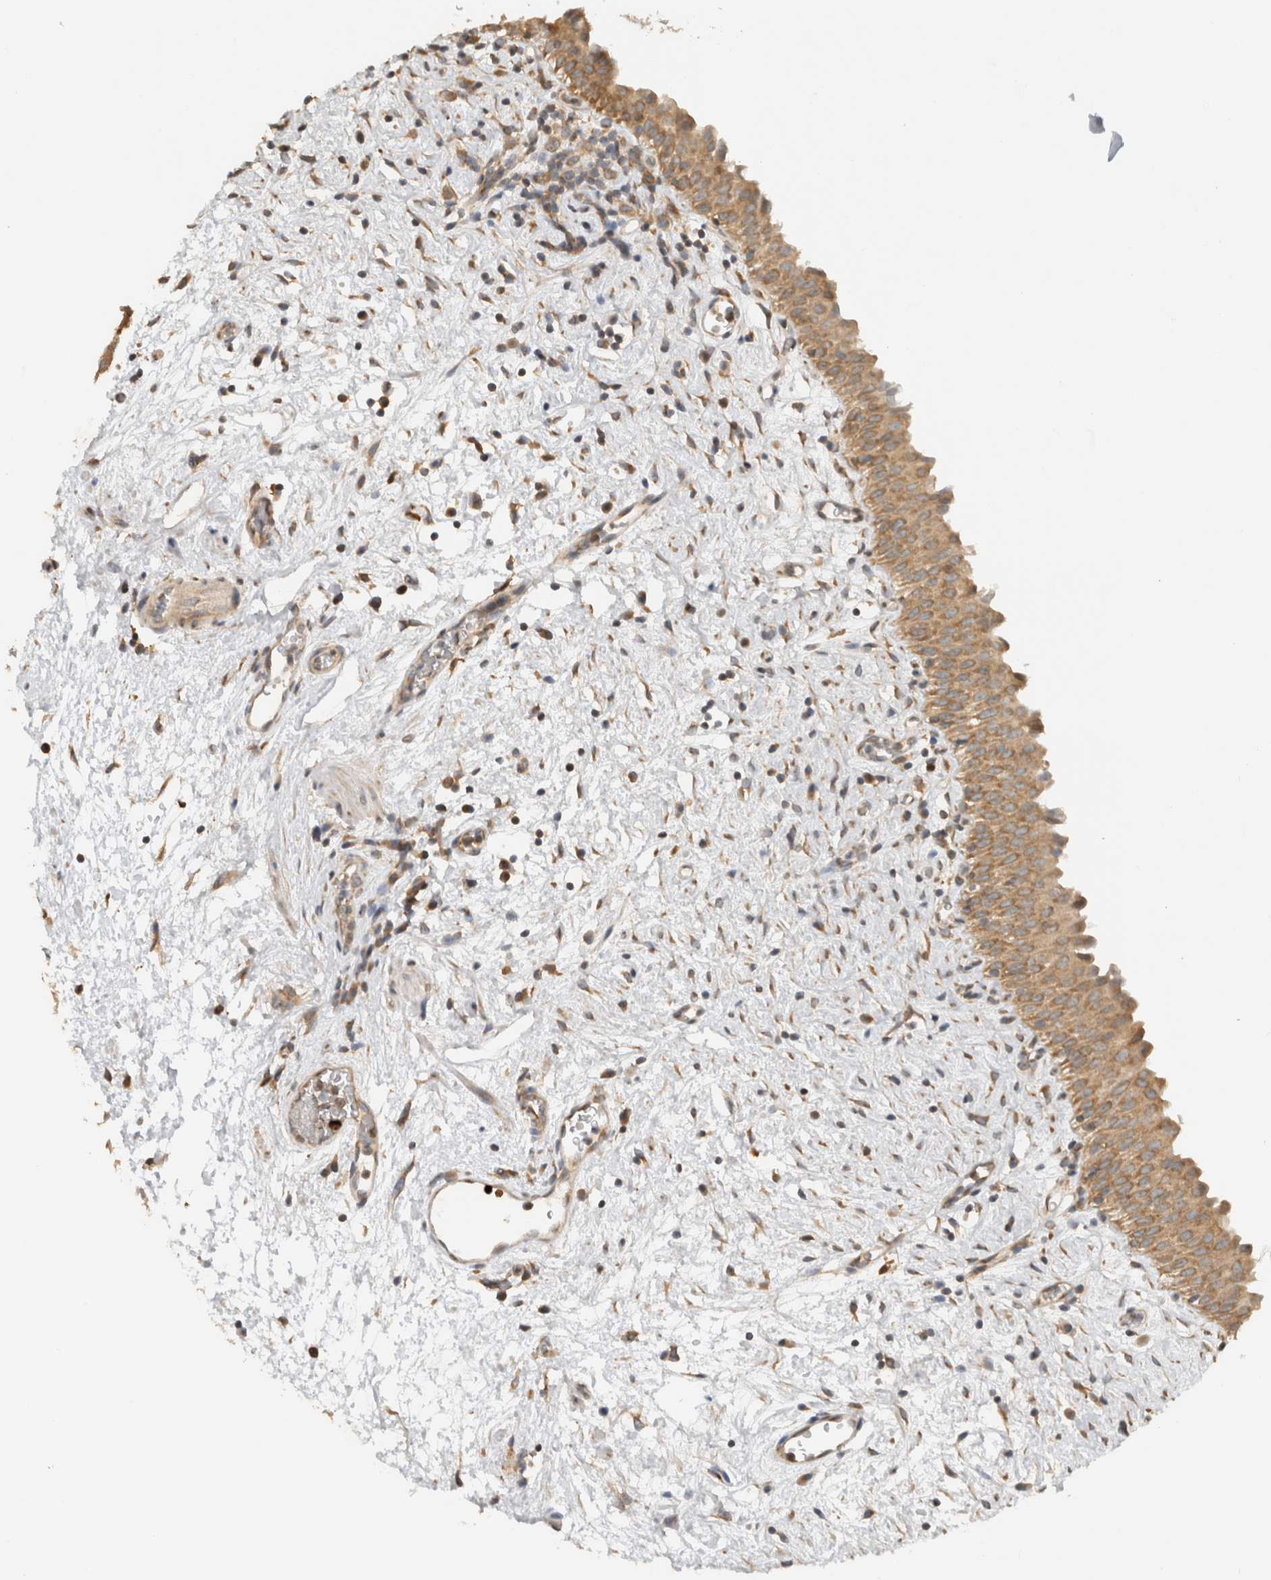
{"staining": {"intensity": "moderate", "quantity": ">75%", "location": "cytoplasmic/membranous"}, "tissue": "urinary bladder", "cell_type": "Urothelial cells", "image_type": "normal", "snomed": [{"axis": "morphology", "description": "Normal tissue, NOS"}, {"axis": "topography", "description": "Urinary bladder"}], "caption": "Immunohistochemical staining of normal human urinary bladder reveals moderate cytoplasmic/membranous protein positivity in about >75% of urothelial cells. Nuclei are stained in blue.", "gene": "PUM1", "patient": {"sex": "male", "age": 82}}